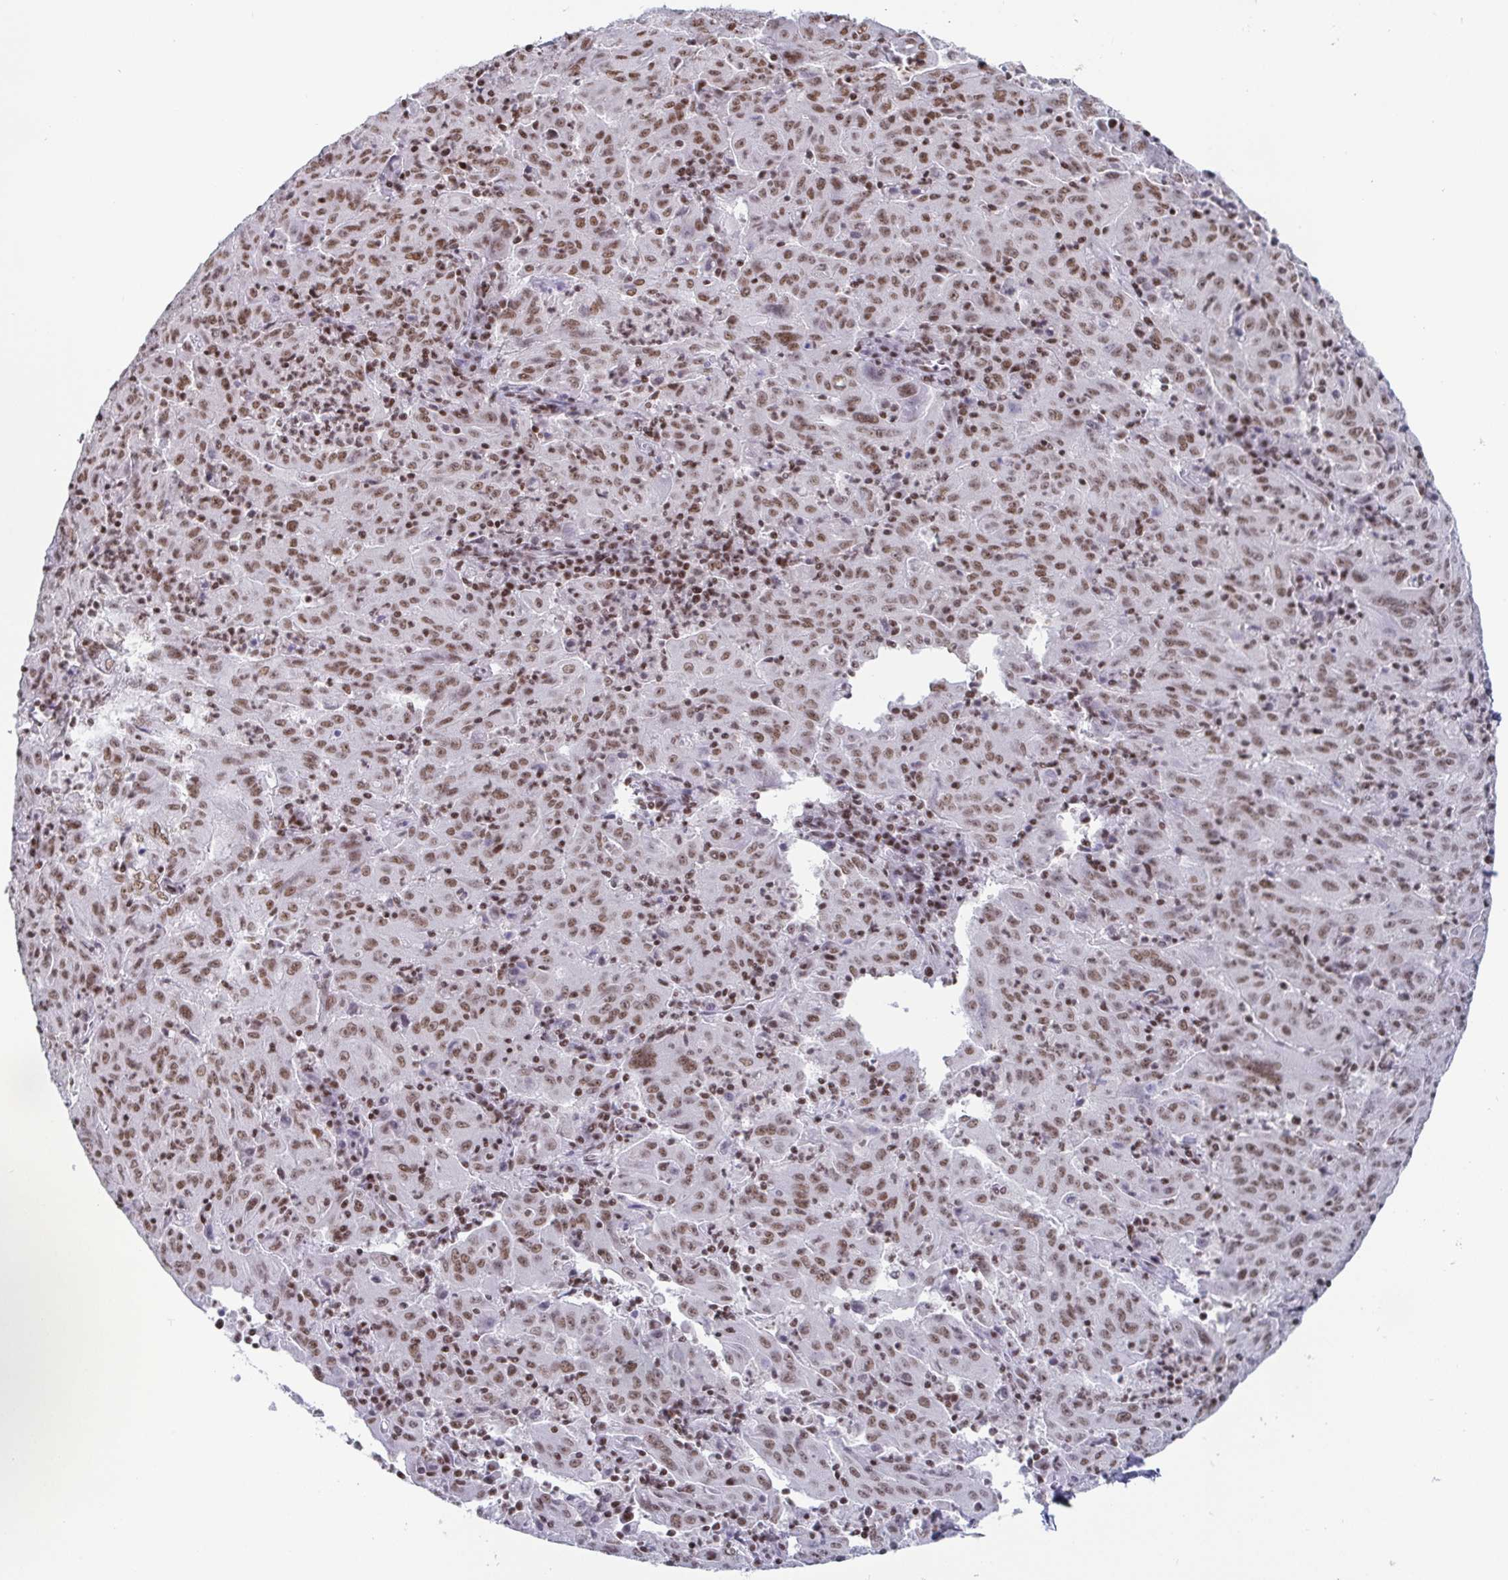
{"staining": {"intensity": "weak", "quantity": ">75%", "location": "nuclear"}, "tissue": "pancreatic cancer", "cell_type": "Tumor cells", "image_type": "cancer", "snomed": [{"axis": "morphology", "description": "Adenocarcinoma, NOS"}, {"axis": "topography", "description": "Pancreas"}], "caption": "High-power microscopy captured an immunohistochemistry photomicrograph of pancreatic adenocarcinoma, revealing weak nuclear expression in approximately >75% of tumor cells.", "gene": "CTCF", "patient": {"sex": "male", "age": 63}}